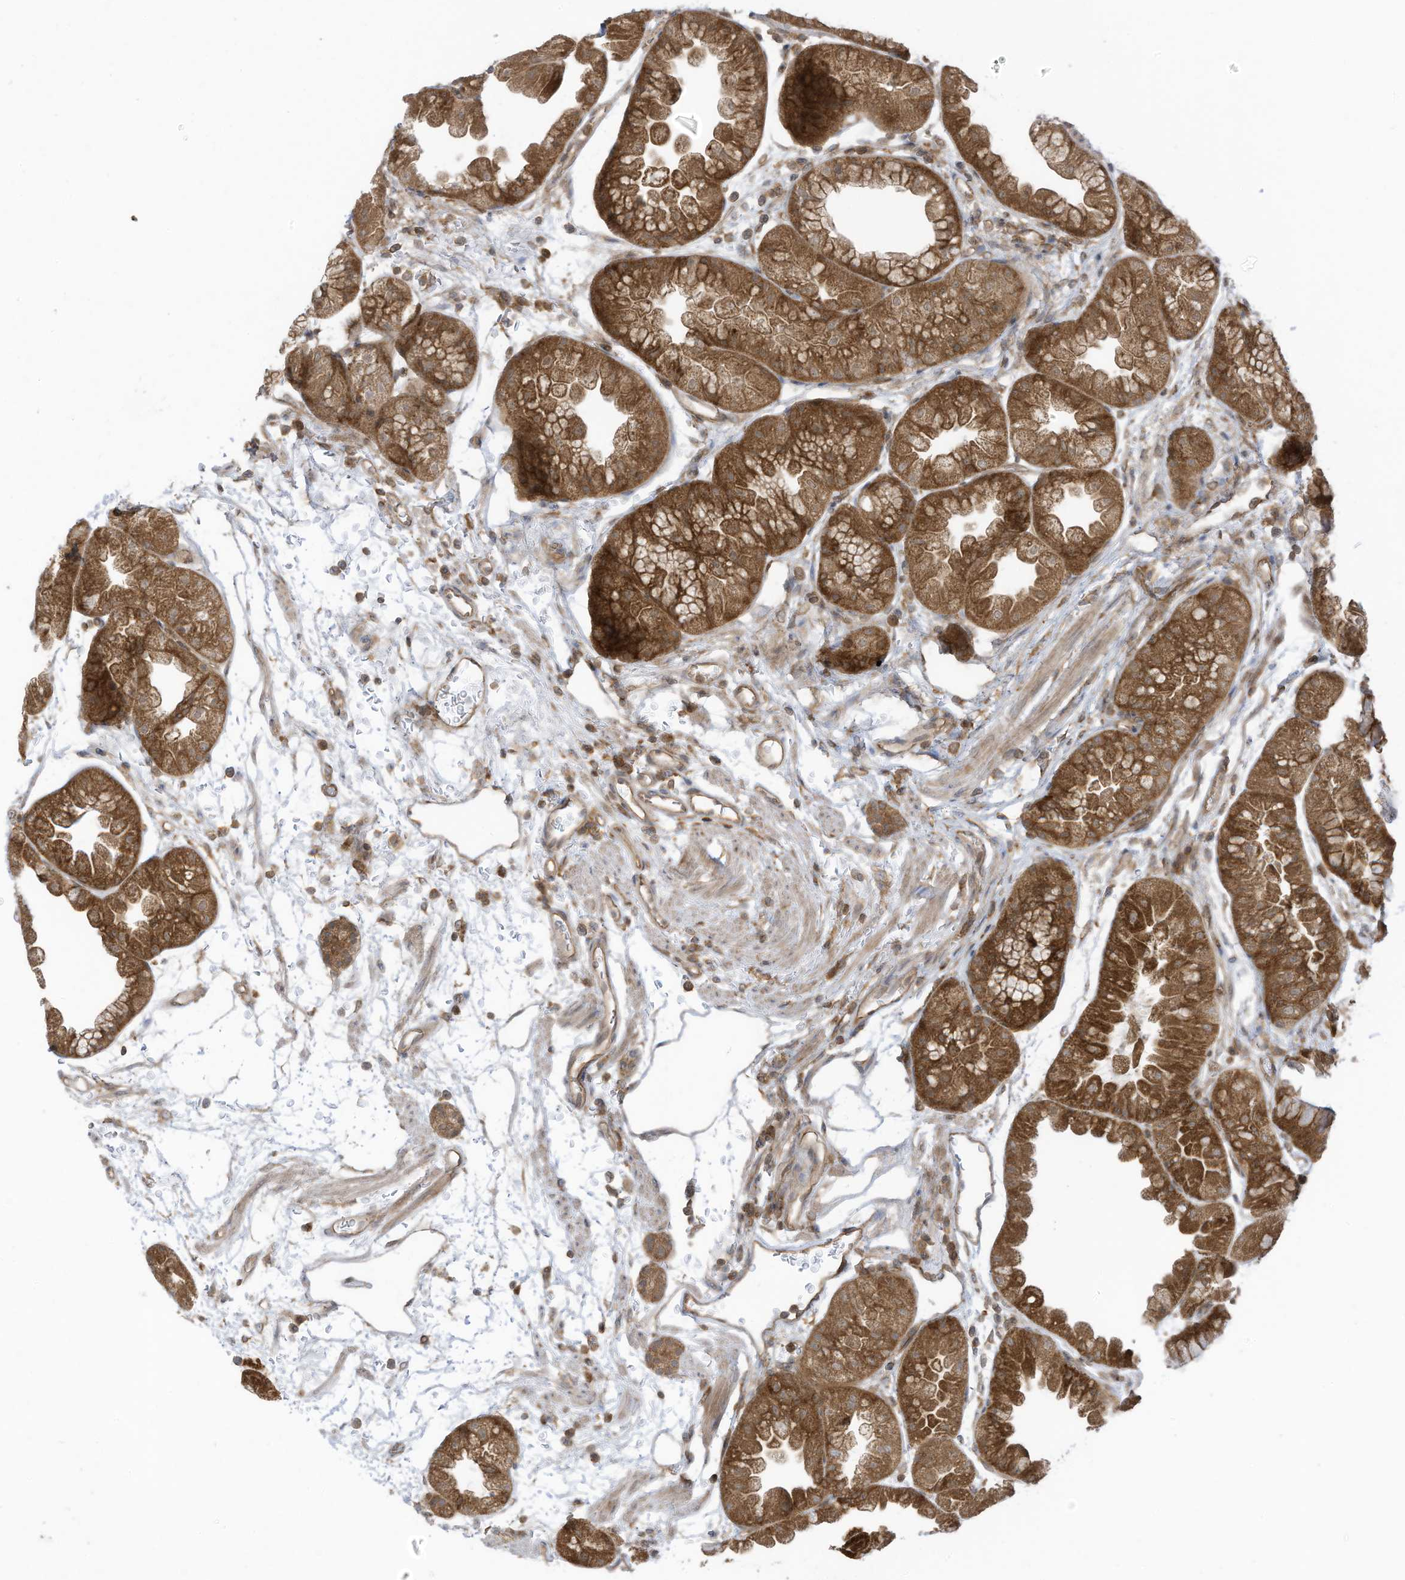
{"staining": {"intensity": "strong", "quantity": ">75%", "location": "cytoplasmic/membranous"}, "tissue": "stomach", "cell_type": "Glandular cells", "image_type": "normal", "snomed": [{"axis": "morphology", "description": "Normal tissue, NOS"}, {"axis": "topography", "description": "Stomach, upper"}], "caption": "Benign stomach exhibits strong cytoplasmic/membranous staining in approximately >75% of glandular cells.", "gene": "REPS1", "patient": {"sex": "male", "age": 47}}